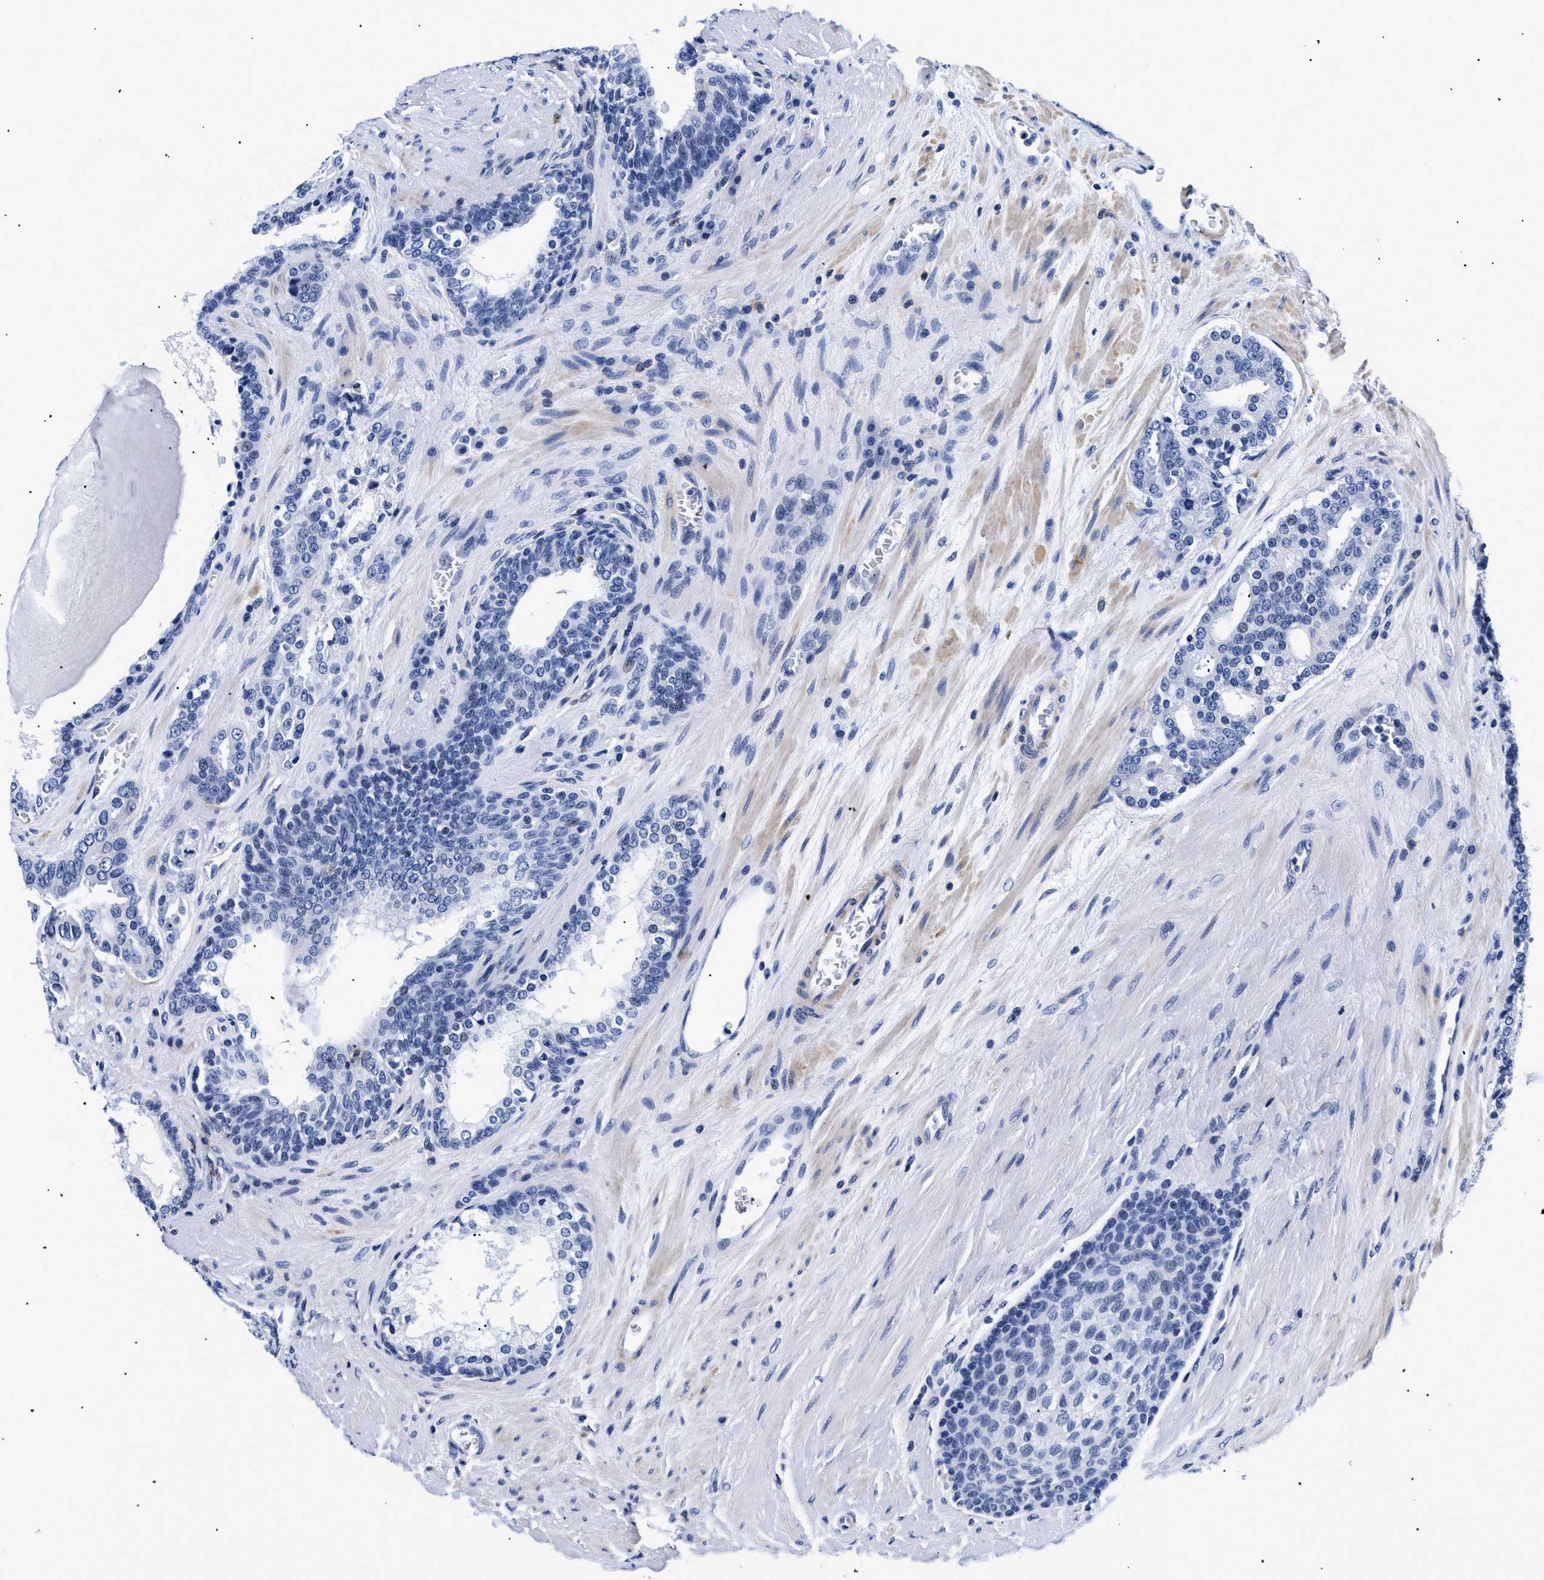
{"staining": {"intensity": "negative", "quantity": "none", "location": "none"}, "tissue": "prostate cancer", "cell_type": "Tumor cells", "image_type": "cancer", "snomed": [{"axis": "morphology", "description": "Adenocarcinoma, High grade"}, {"axis": "topography", "description": "Prostate"}], "caption": "High power microscopy histopathology image of an immunohistochemistry histopathology image of prostate cancer, revealing no significant expression in tumor cells. The staining is performed using DAB brown chromogen with nuclei counter-stained in using hematoxylin.", "gene": "SHD", "patient": {"sex": "male", "age": 60}}